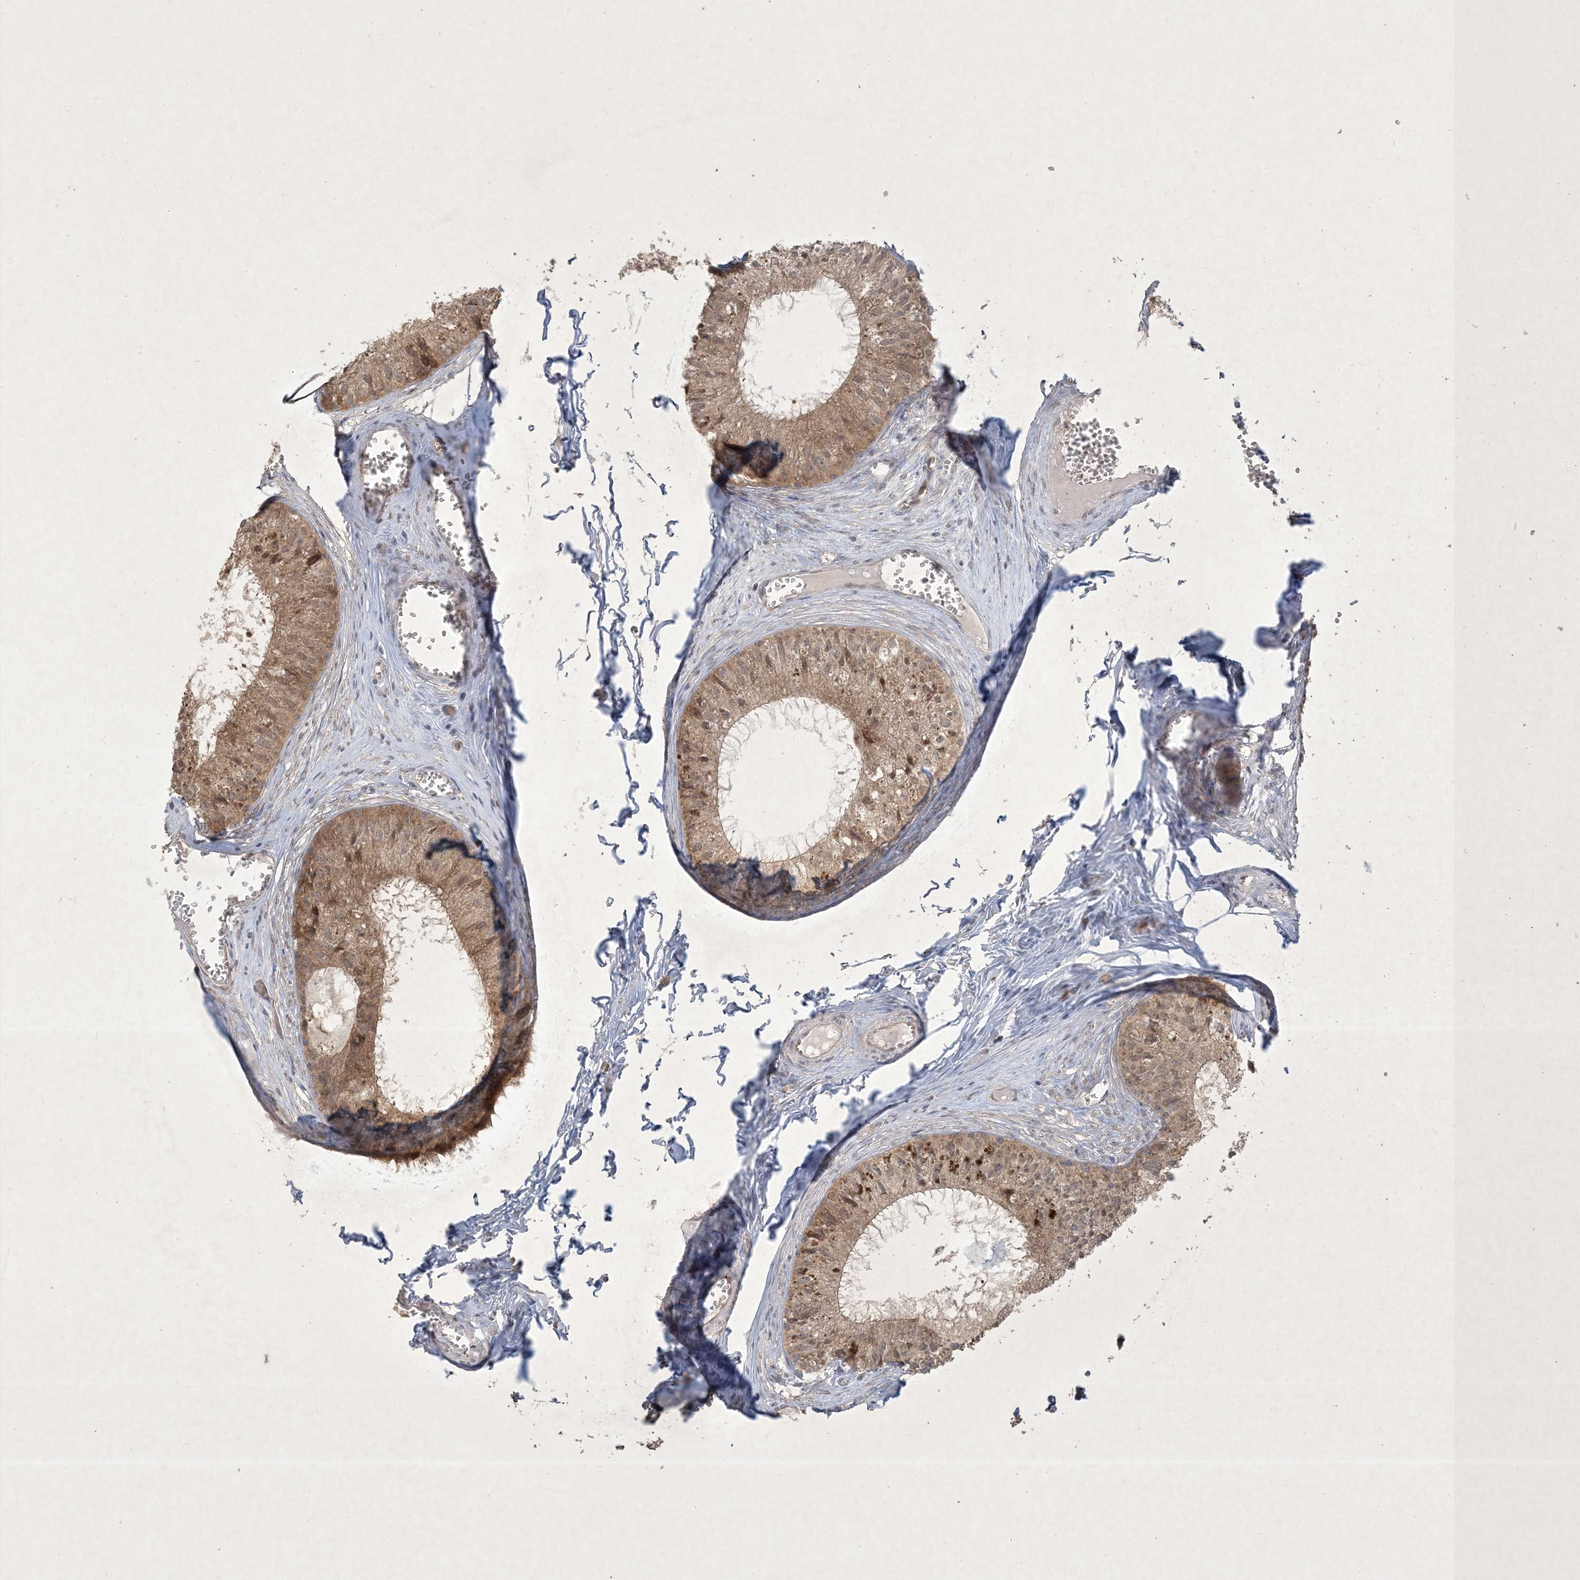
{"staining": {"intensity": "moderate", "quantity": ">75%", "location": "cytoplasmic/membranous,nuclear"}, "tissue": "epididymis", "cell_type": "Glandular cells", "image_type": "normal", "snomed": [{"axis": "morphology", "description": "Normal tissue, NOS"}, {"axis": "topography", "description": "Epididymis"}], "caption": "Epididymis stained with immunohistochemistry demonstrates moderate cytoplasmic/membranous,nuclear staining in about >75% of glandular cells.", "gene": "NRBP2", "patient": {"sex": "male", "age": 36}}